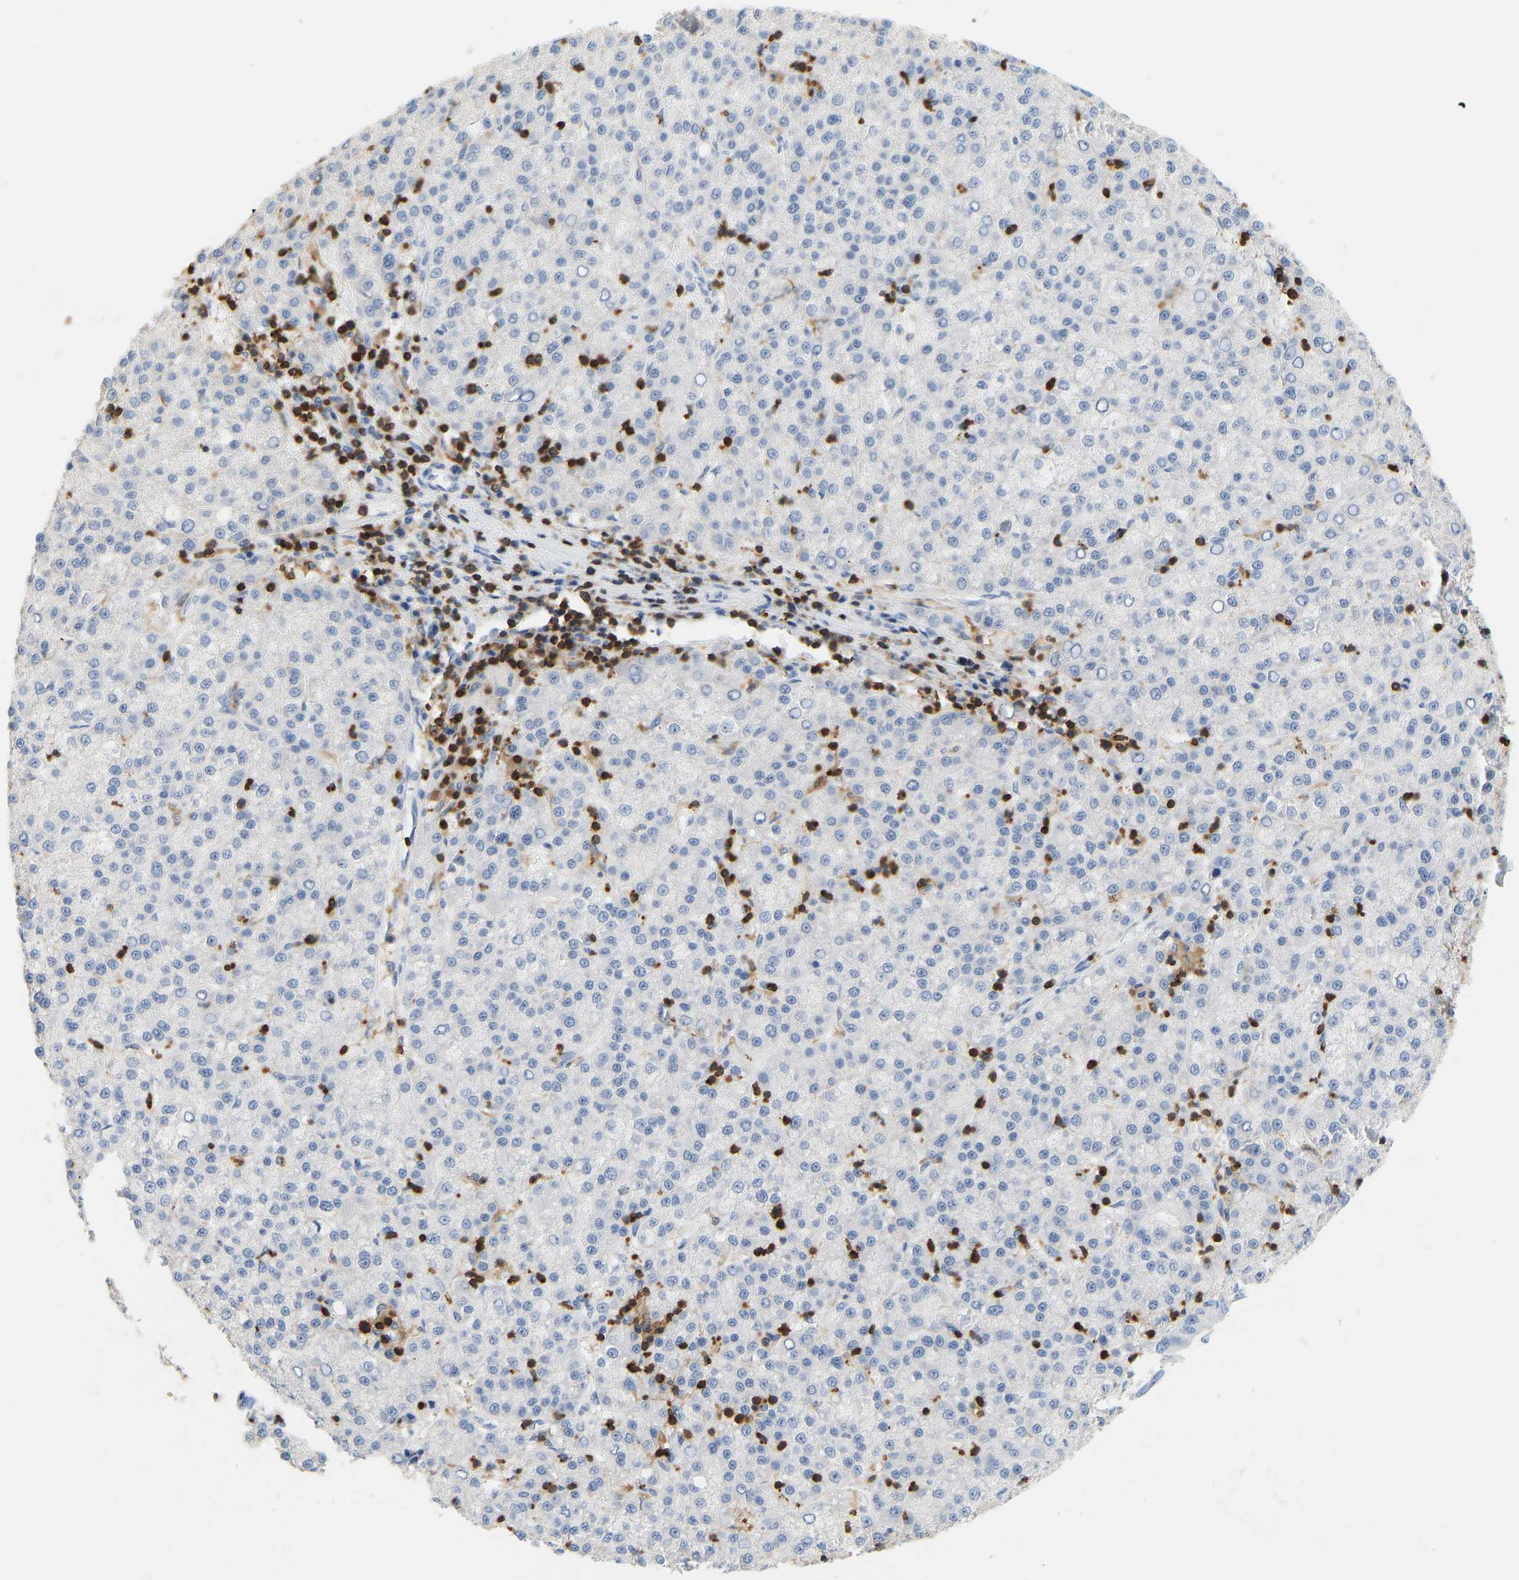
{"staining": {"intensity": "negative", "quantity": "none", "location": "none"}, "tissue": "liver cancer", "cell_type": "Tumor cells", "image_type": "cancer", "snomed": [{"axis": "morphology", "description": "Carcinoma, Hepatocellular, NOS"}, {"axis": "topography", "description": "Liver"}], "caption": "High magnification brightfield microscopy of liver cancer (hepatocellular carcinoma) stained with DAB (3,3'-diaminobenzidine) (brown) and counterstained with hematoxylin (blue): tumor cells show no significant expression. (Brightfield microscopy of DAB (3,3'-diaminobenzidine) immunohistochemistry at high magnification).", "gene": "EVL", "patient": {"sex": "female", "age": 58}}